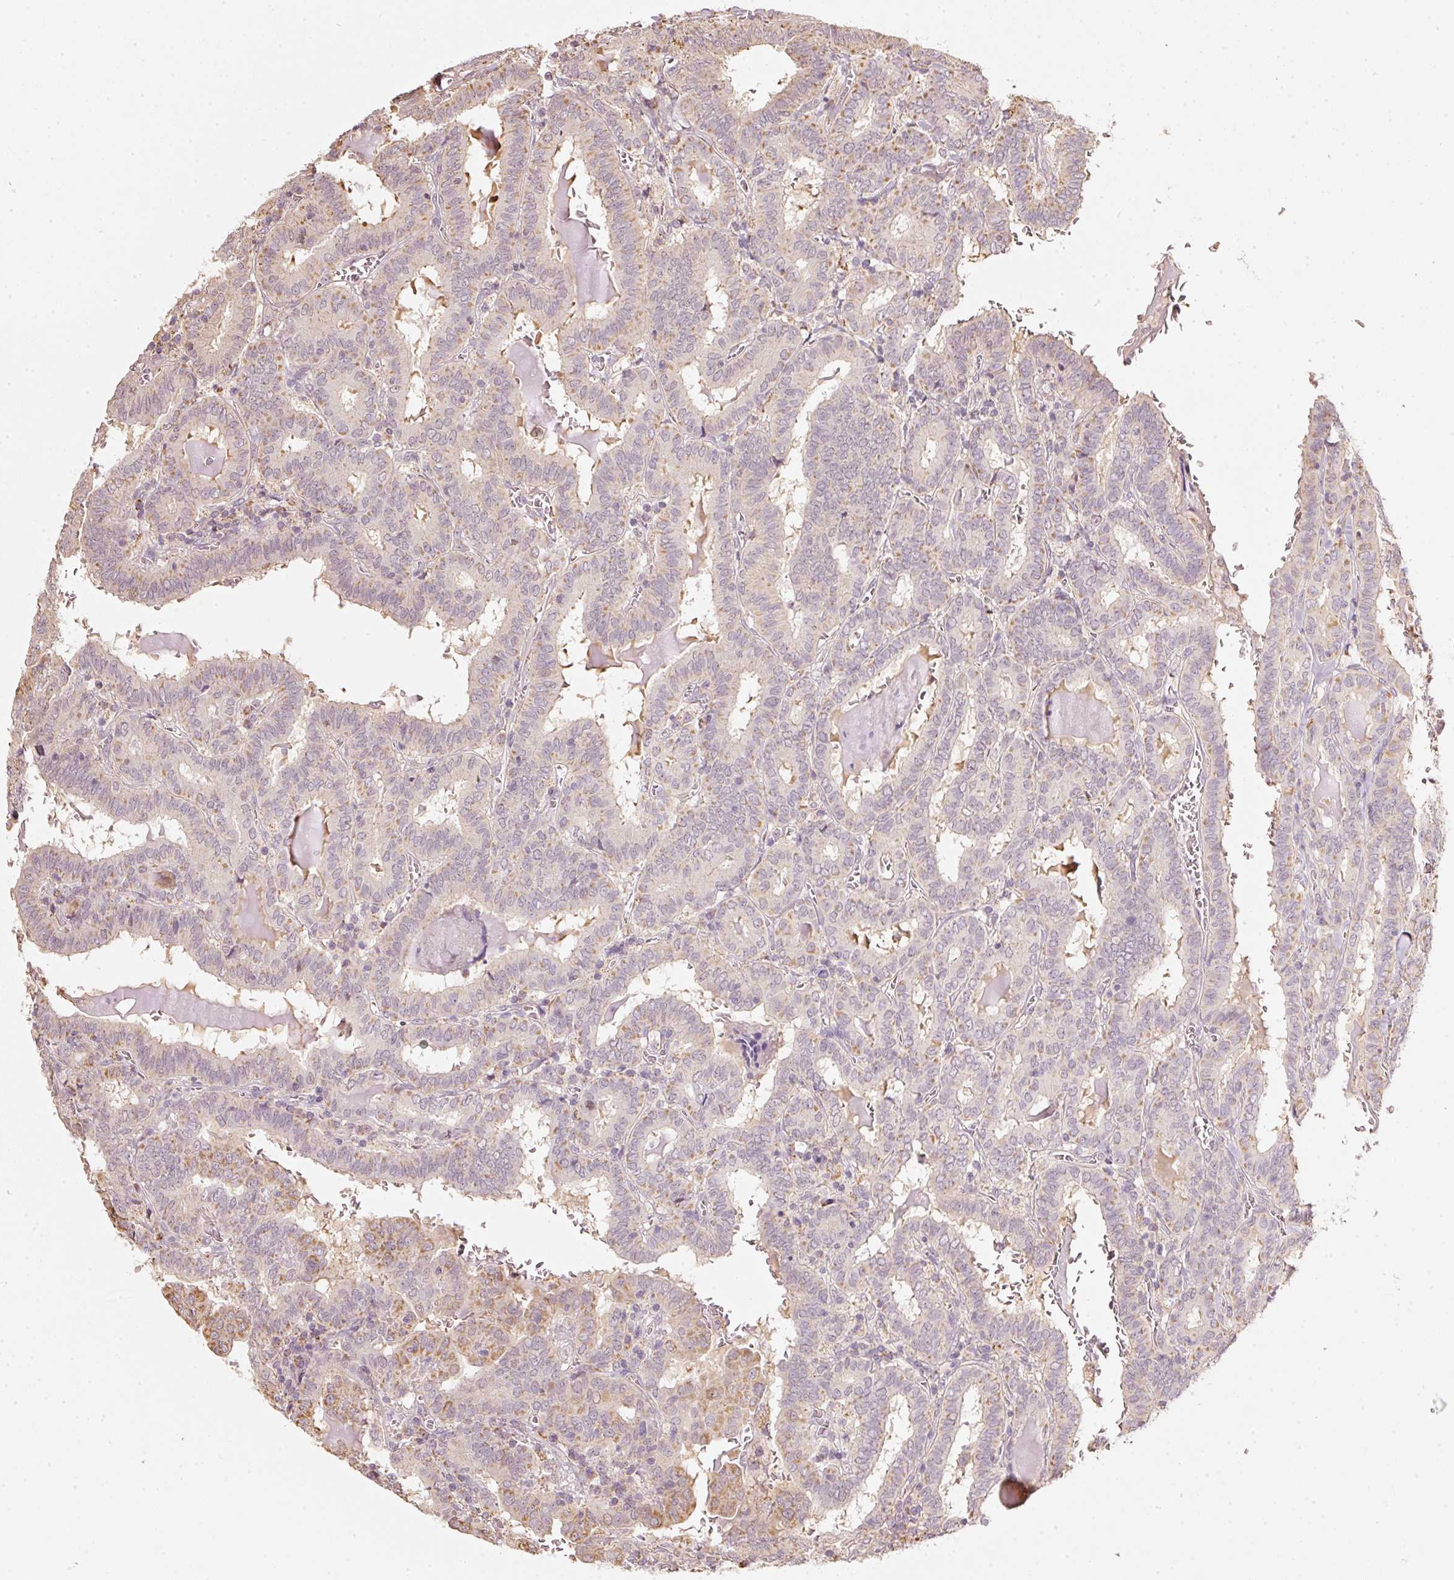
{"staining": {"intensity": "weak", "quantity": "<25%", "location": "cytoplasmic/membranous"}, "tissue": "thyroid cancer", "cell_type": "Tumor cells", "image_type": "cancer", "snomed": [{"axis": "morphology", "description": "Papillary adenocarcinoma, NOS"}, {"axis": "topography", "description": "Thyroid gland"}], "caption": "Micrograph shows no significant protein positivity in tumor cells of thyroid cancer (papillary adenocarcinoma).", "gene": "RAB35", "patient": {"sex": "female", "age": 72}}